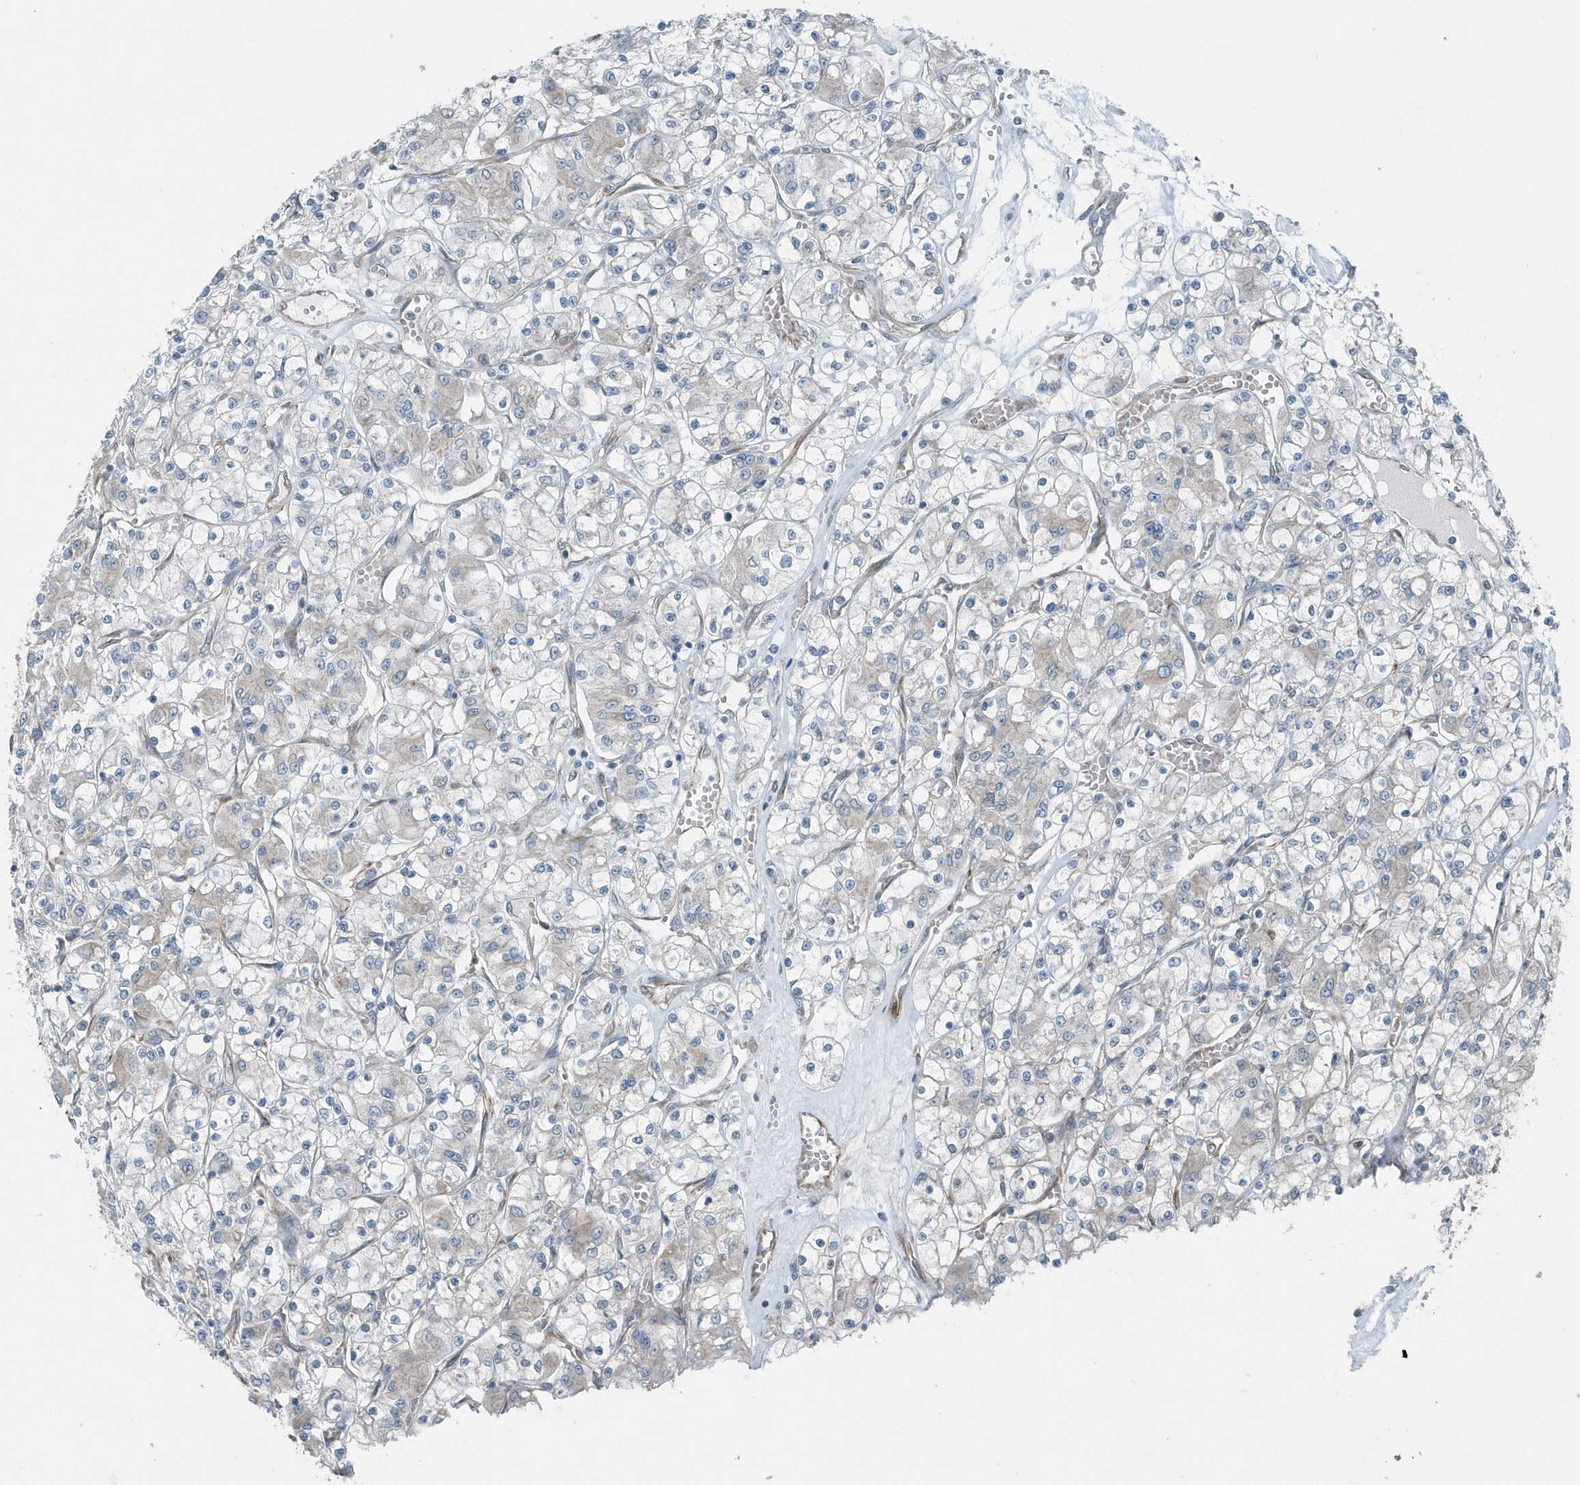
{"staining": {"intensity": "negative", "quantity": "none", "location": "none"}, "tissue": "renal cancer", "cell_type": "Tumor cells", "image_type": "cancer", "snomed": [{"axis": "morphology", "description": "Adenocarcinoma, NOS"}, {"axis": "topography", "description": "Kidney"}], "caption": "A high-resolution micrograph shows immunohistochemistry staining of adenocarcinoma (renal), which reveals no significant expression in tumor cells. (Stains: DAB (3,3'-diaminobenzidine) immunohistochemistry (IHC) with hematoxylin counter stain, Microscopy: brightfield microscopy at high magnification).", "gene": "GCC2", "patient": {"sex": "female", "age": 59}}